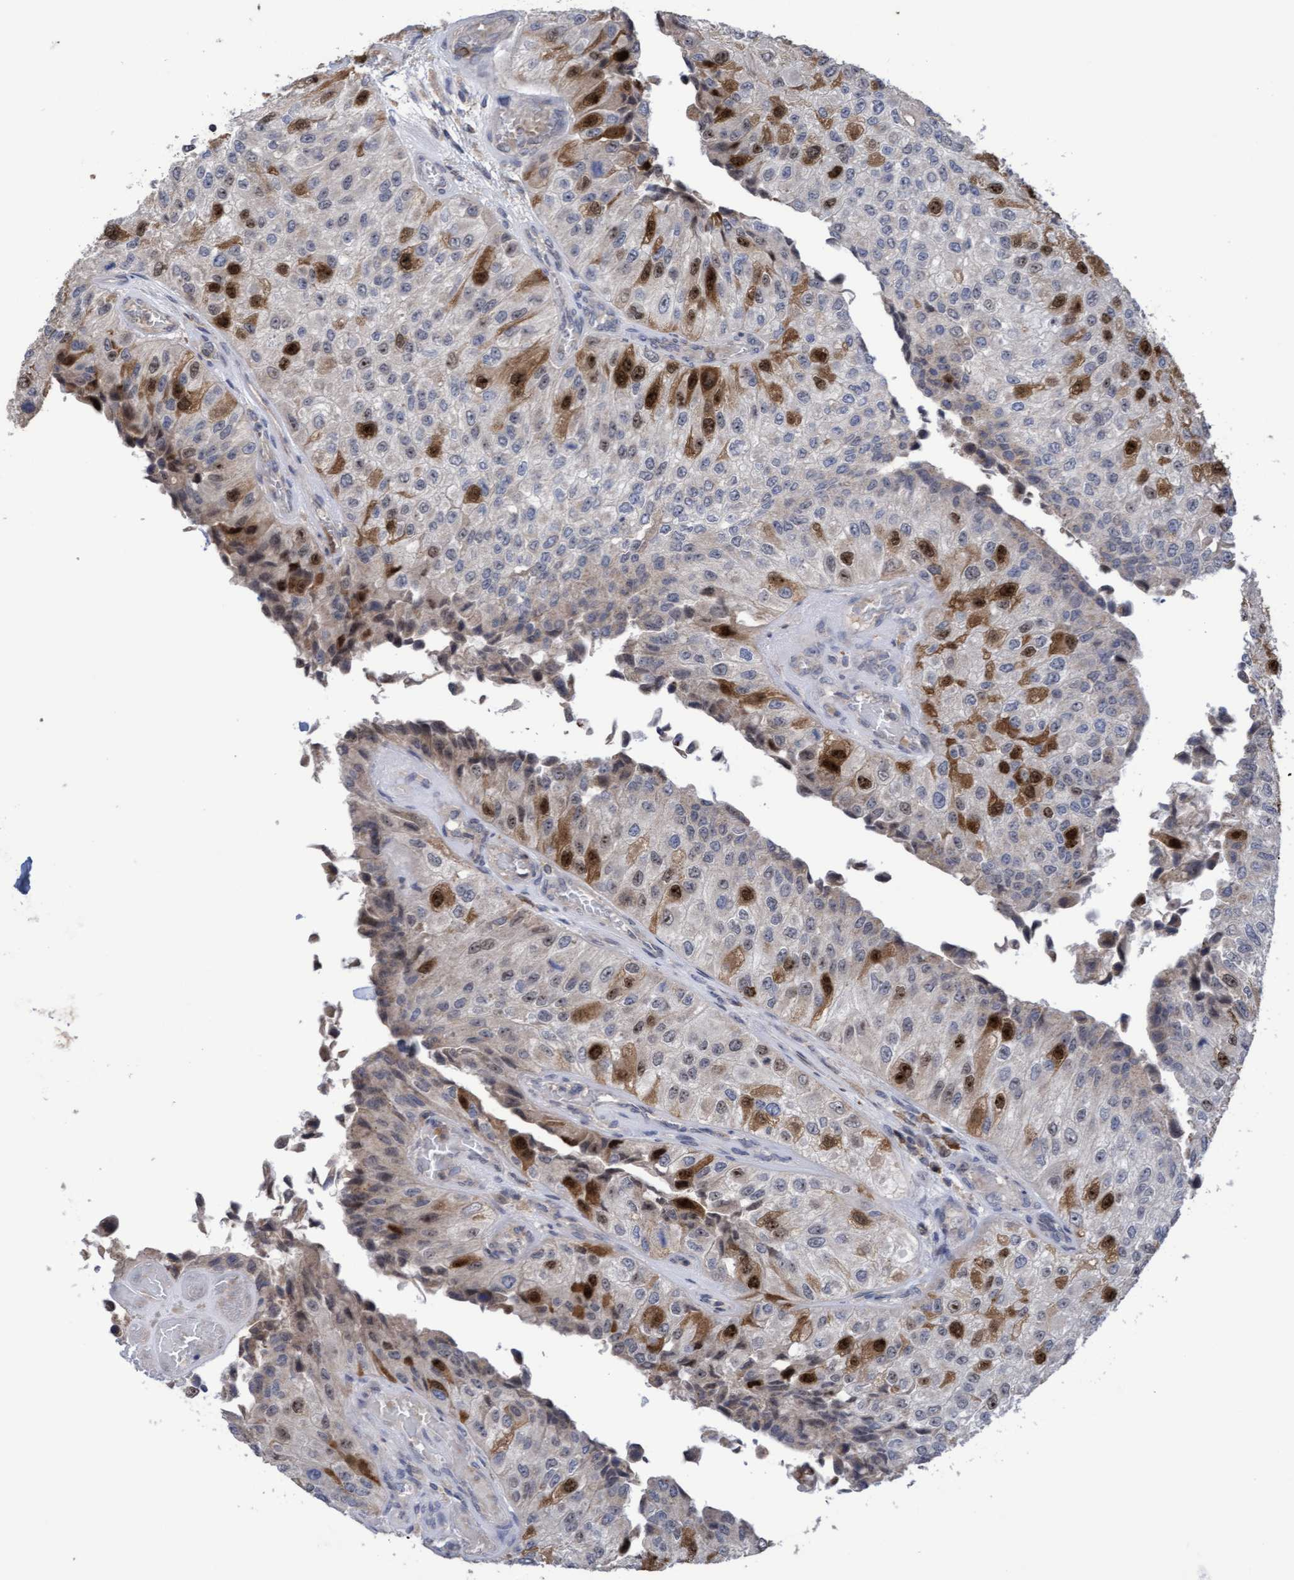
{"staining": {"intensity": "strong", "quantity": "<25%", "location": "cytoplasmic/membranous,nuclear"}, "tissue": "urothelial cancer", "cell_type": "Tumor cells", "image_type": "cancer", "snomed": [{"axis": "morphology", "description": "Urothelial carcinoma, High grade"}, {"axis": "topography", "description": "Kidney"}, {"axis": "topography", "description": "Urinary bladder"}], "caption": "Human urothelial cancer stained for a protein (brown) displays strong cytoplasmic/membranous and nuclear positive positivity in about <25% of tumor cells.", "gene": "SLBP", "patient": {"sex": "male", "age": 77}}